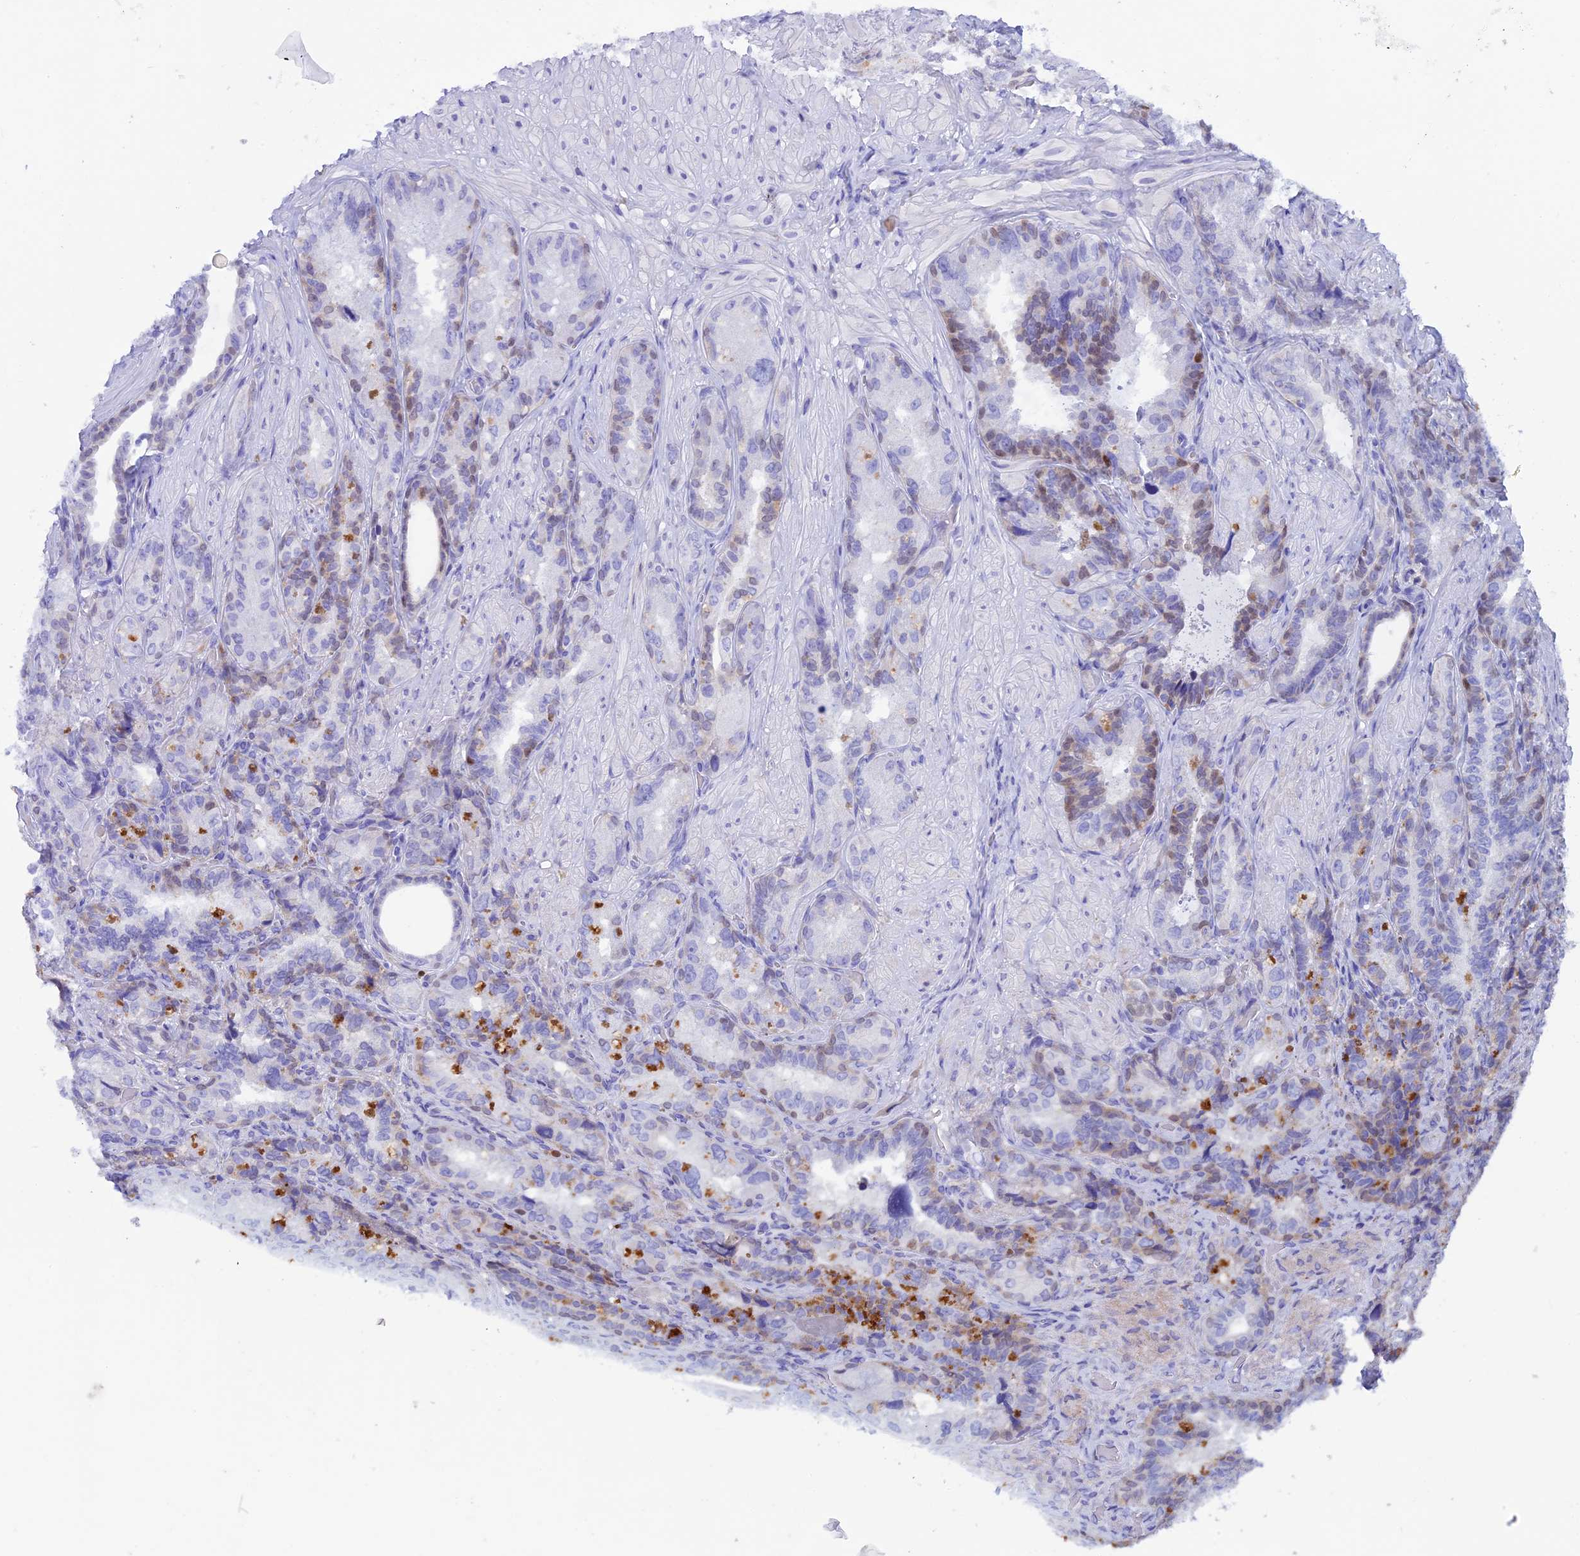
{"staining": {"intensity": "moderate", "quantity": "<25%", "location": "cytoplasmic/membranous,nuclear"}, "tissue": "seminal vesicle", "cell_type": "Glandular cells", "image_type": "normal", "snomed": [{"axis": "morphology", "description": "Normal tissue, NOS"}, {"axis": "topography", "description": "Prostate and seminal vesicle, NOS"}, {"axis": "topography", "description": "Prostate"}, {"axis": "topography", "description": "Seminal veicle"}], "caption": "Protein staining exhibits moderate cytoplasmic/membranous,nuclear positivity in approximately <25% of glandular cells in unremarkable seminal vesicle.", "gene": "IGSF6", "patient": {"sex": "male", "age": 67}}